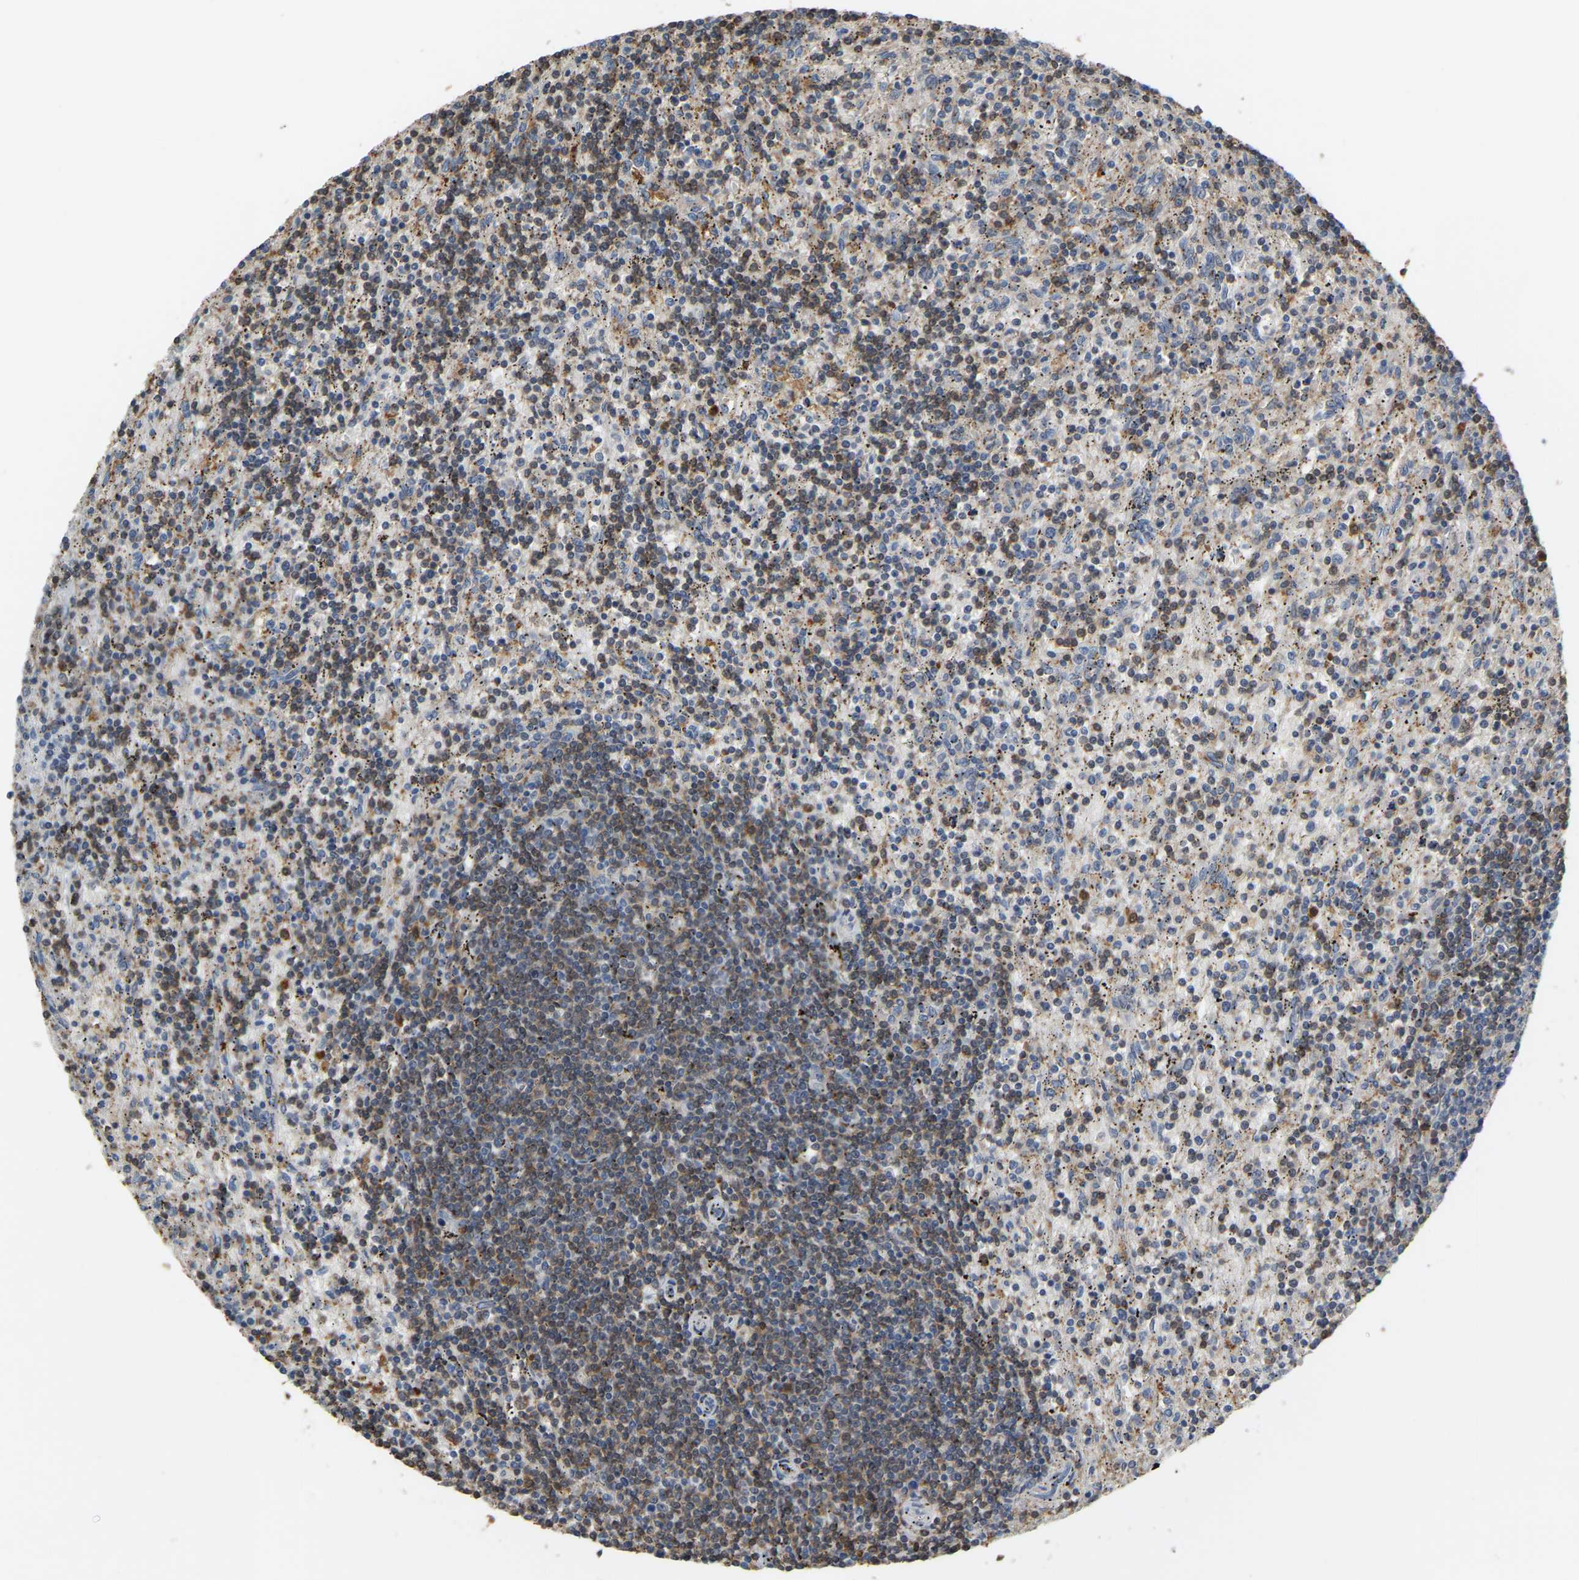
{"staining": {"intensity": "weak", "quantity": "25%-75%", "location": "cytoplasmic/membranous"}, "tissue": "lymphoma", "cell_type": "Tumor cells", "image_type": "cancer", "snomed": [{"axis": "morphology", "description": "Malignant lymphoma, non-Hodgkin's type, Low grade"}, {"axis": "topography", "description": "Spleen"}], "caption": "Human lymphoma stained for a protein (brown) exhibits weak cytoplasmic/membranous positive expression in about 25%-75% of tumor cells.", "gene": "MTPN", "patient": {"sex": "male", "age": 76}}